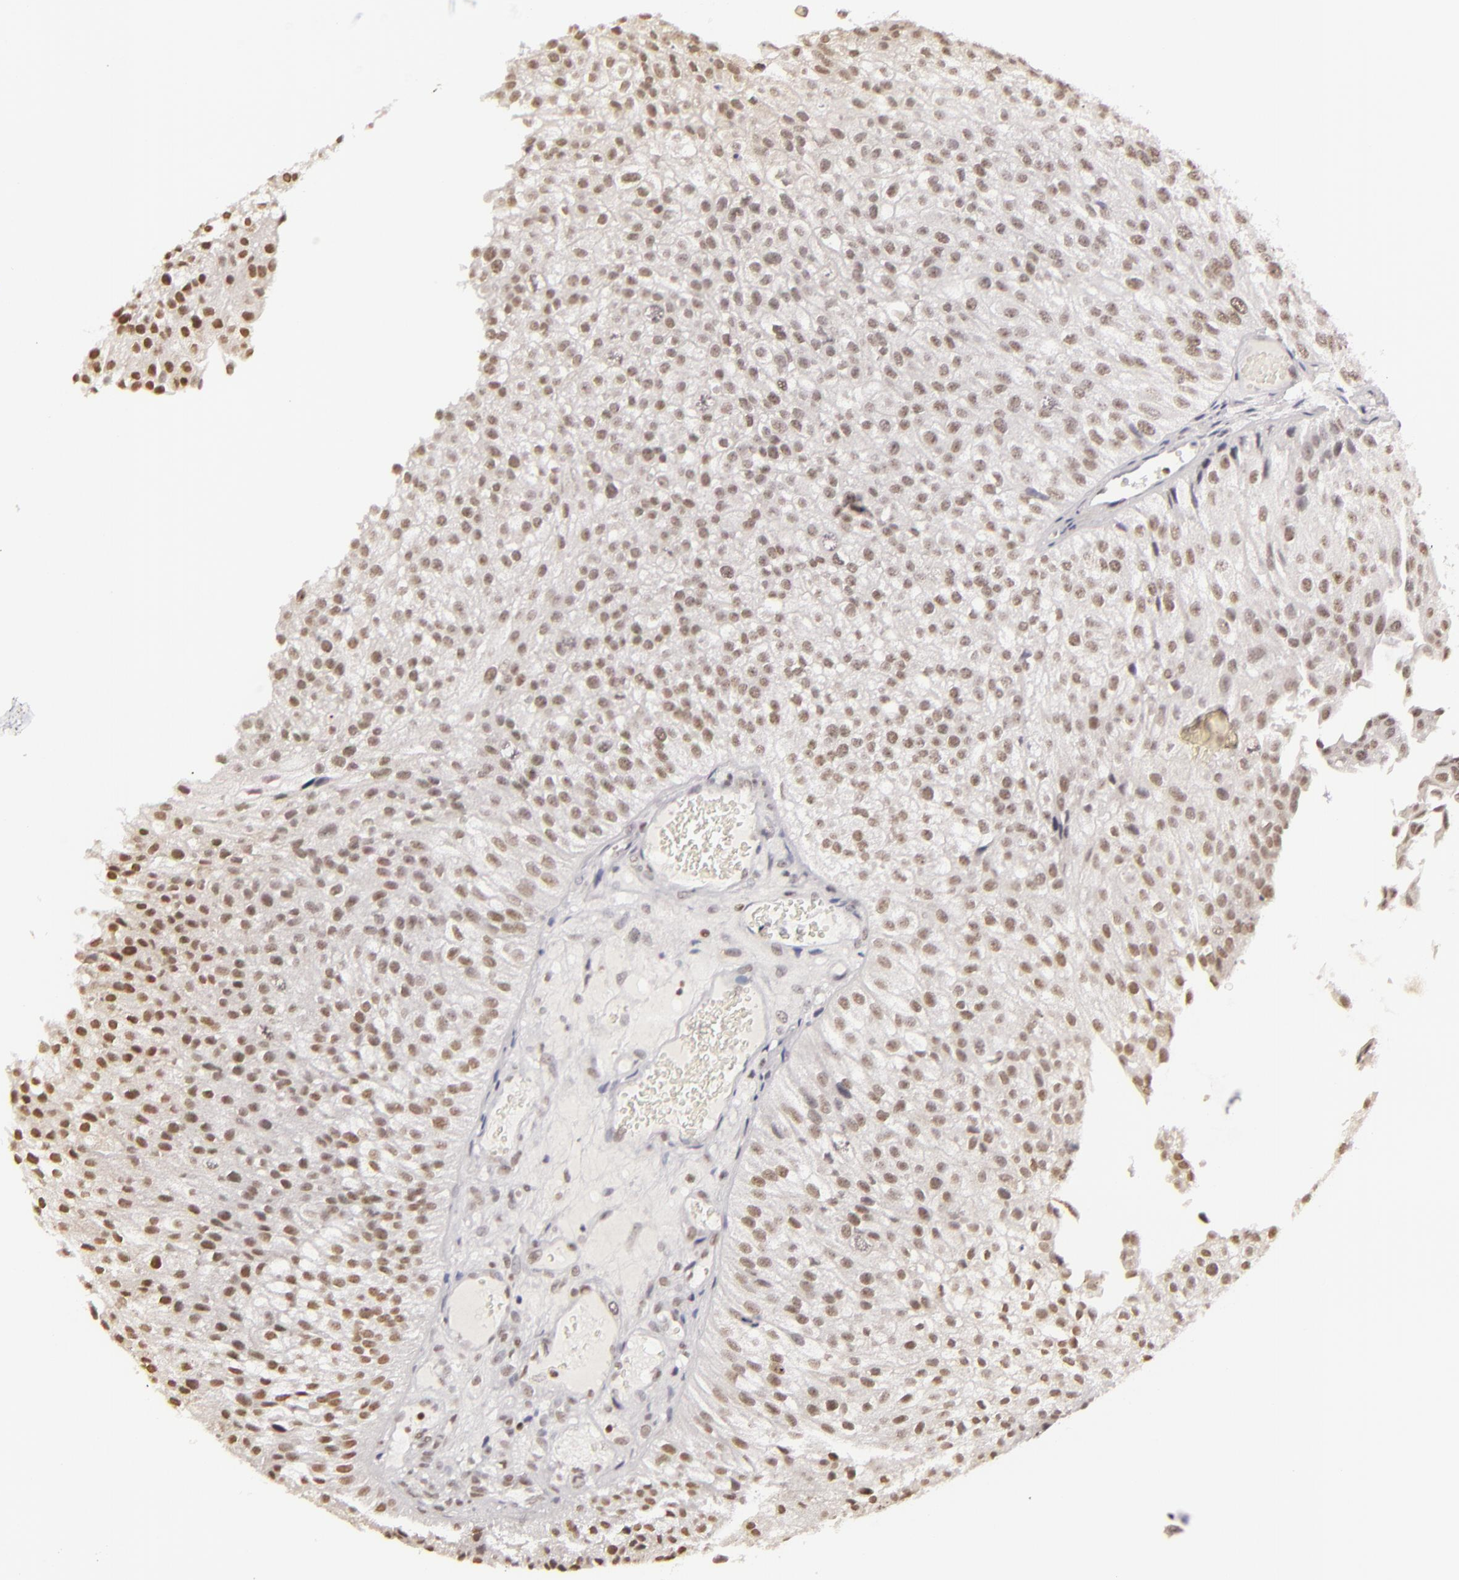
{"staining": {"intensity": "moderate", "quantity": ">75%", "location": "nuclear"}, "tissue": "urothelial cancer", "cell_type": "Tumor cells", "image_type": "cancer", "snomed": [{"axis": "morphology", "description": "Urothelial carcinoma, Low grade"}, {"axis": "topography", "description": "Urinary bladder"}], "caption": "IHC micrograph of neoplastic tissue: human urothelial cancer stained using immunohistochemistry displays medium levels of moderate protein expression localized specifically in the nuclear of tumor cells, appearing as a nuclear brown color.", "gene": "DAXX", "patient": {"sex": "female", "age": 89}}